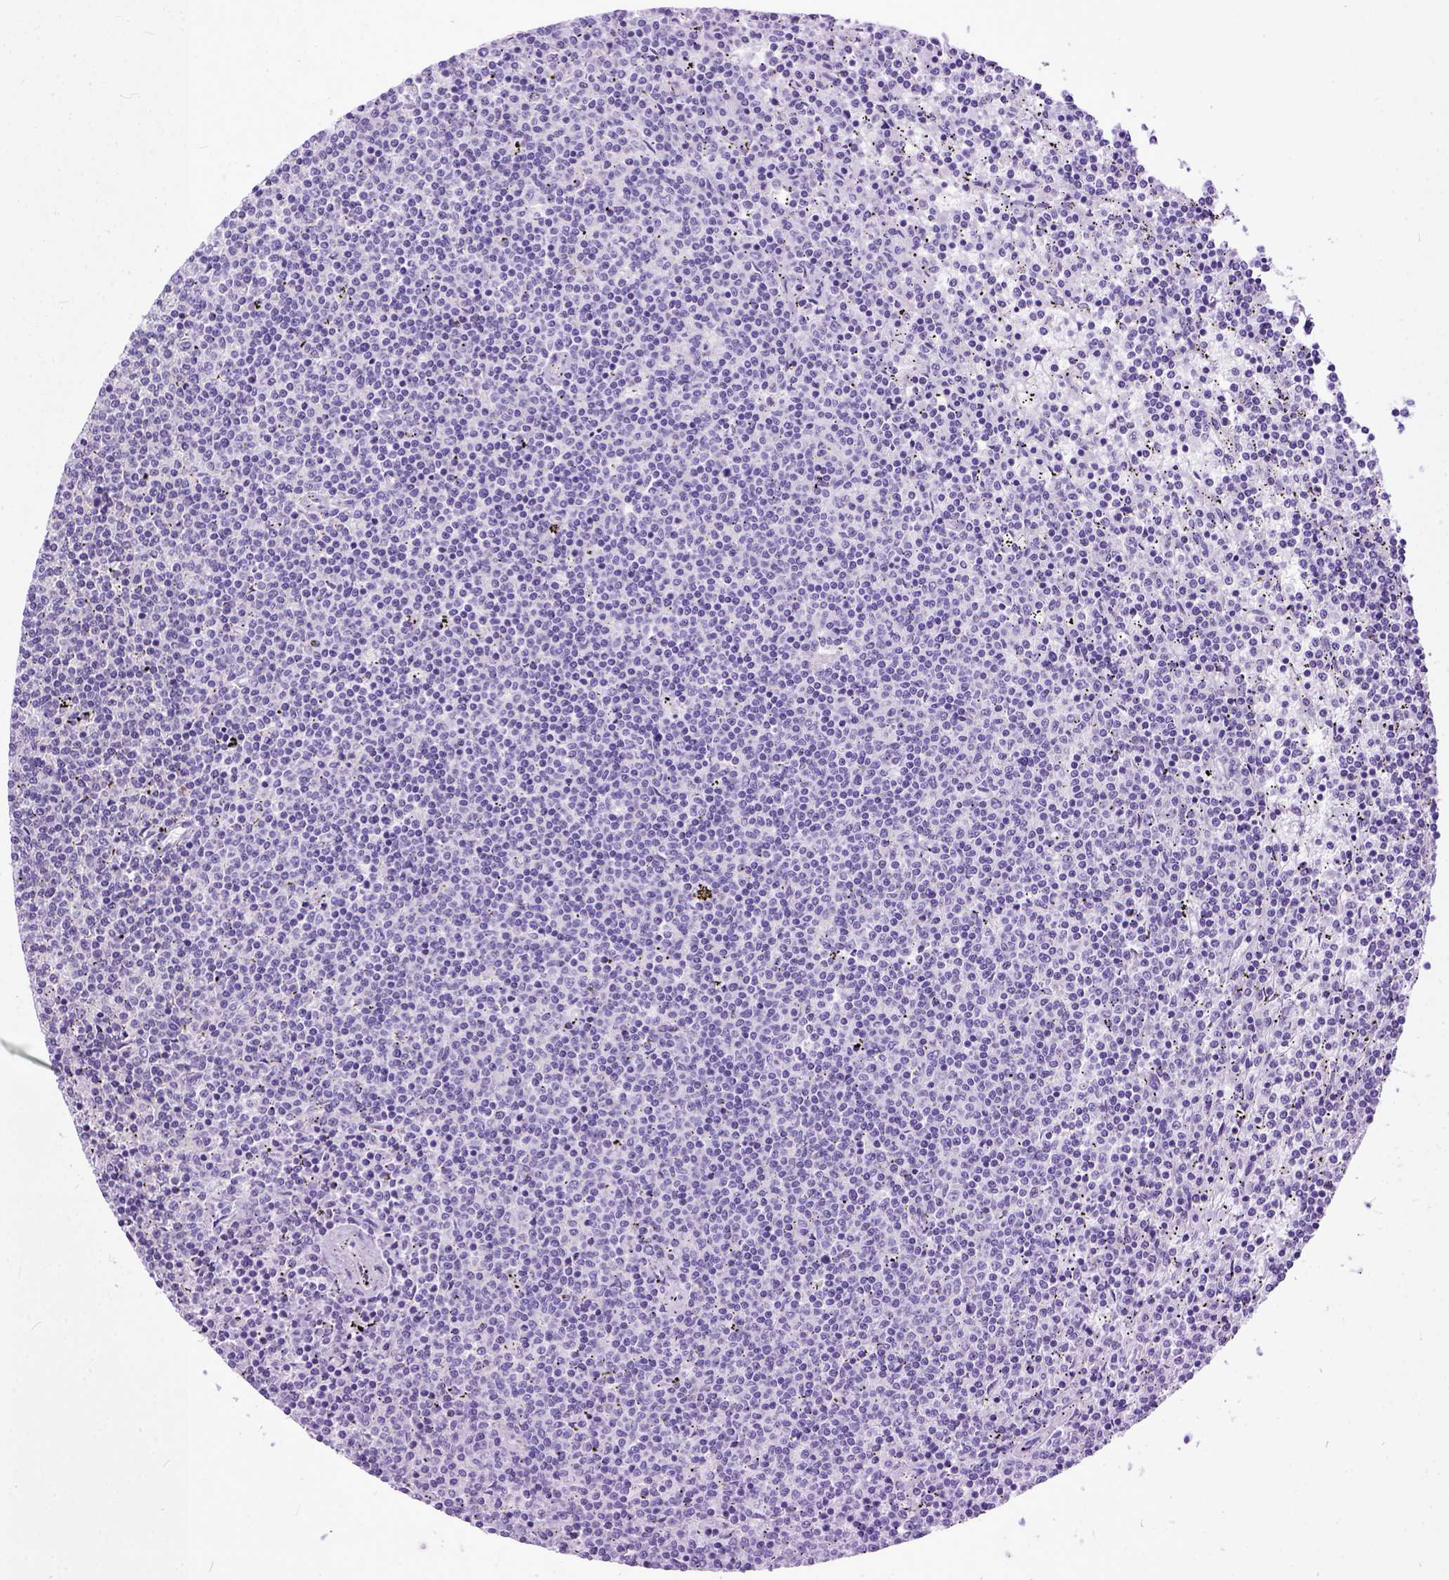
{"staining": {"intensity": "negative", "quantity": "none", "location": "none"}, "tissue": "lymphoma", "cell_type": "Tumor cells", "image_type": "cancer", "snomed": [{"axis": "morphology", "description": "Malignant lymphoma, non-Hodgkin's type, Low grade"}, {"axis": "topography", "description": "Spleen"}], "caption": "Immunohistochemical staining of human lymphoma shows no significant staining in tumor cells.", "gene": "PPL", "patient": {"sex": "female", "age": 50}}